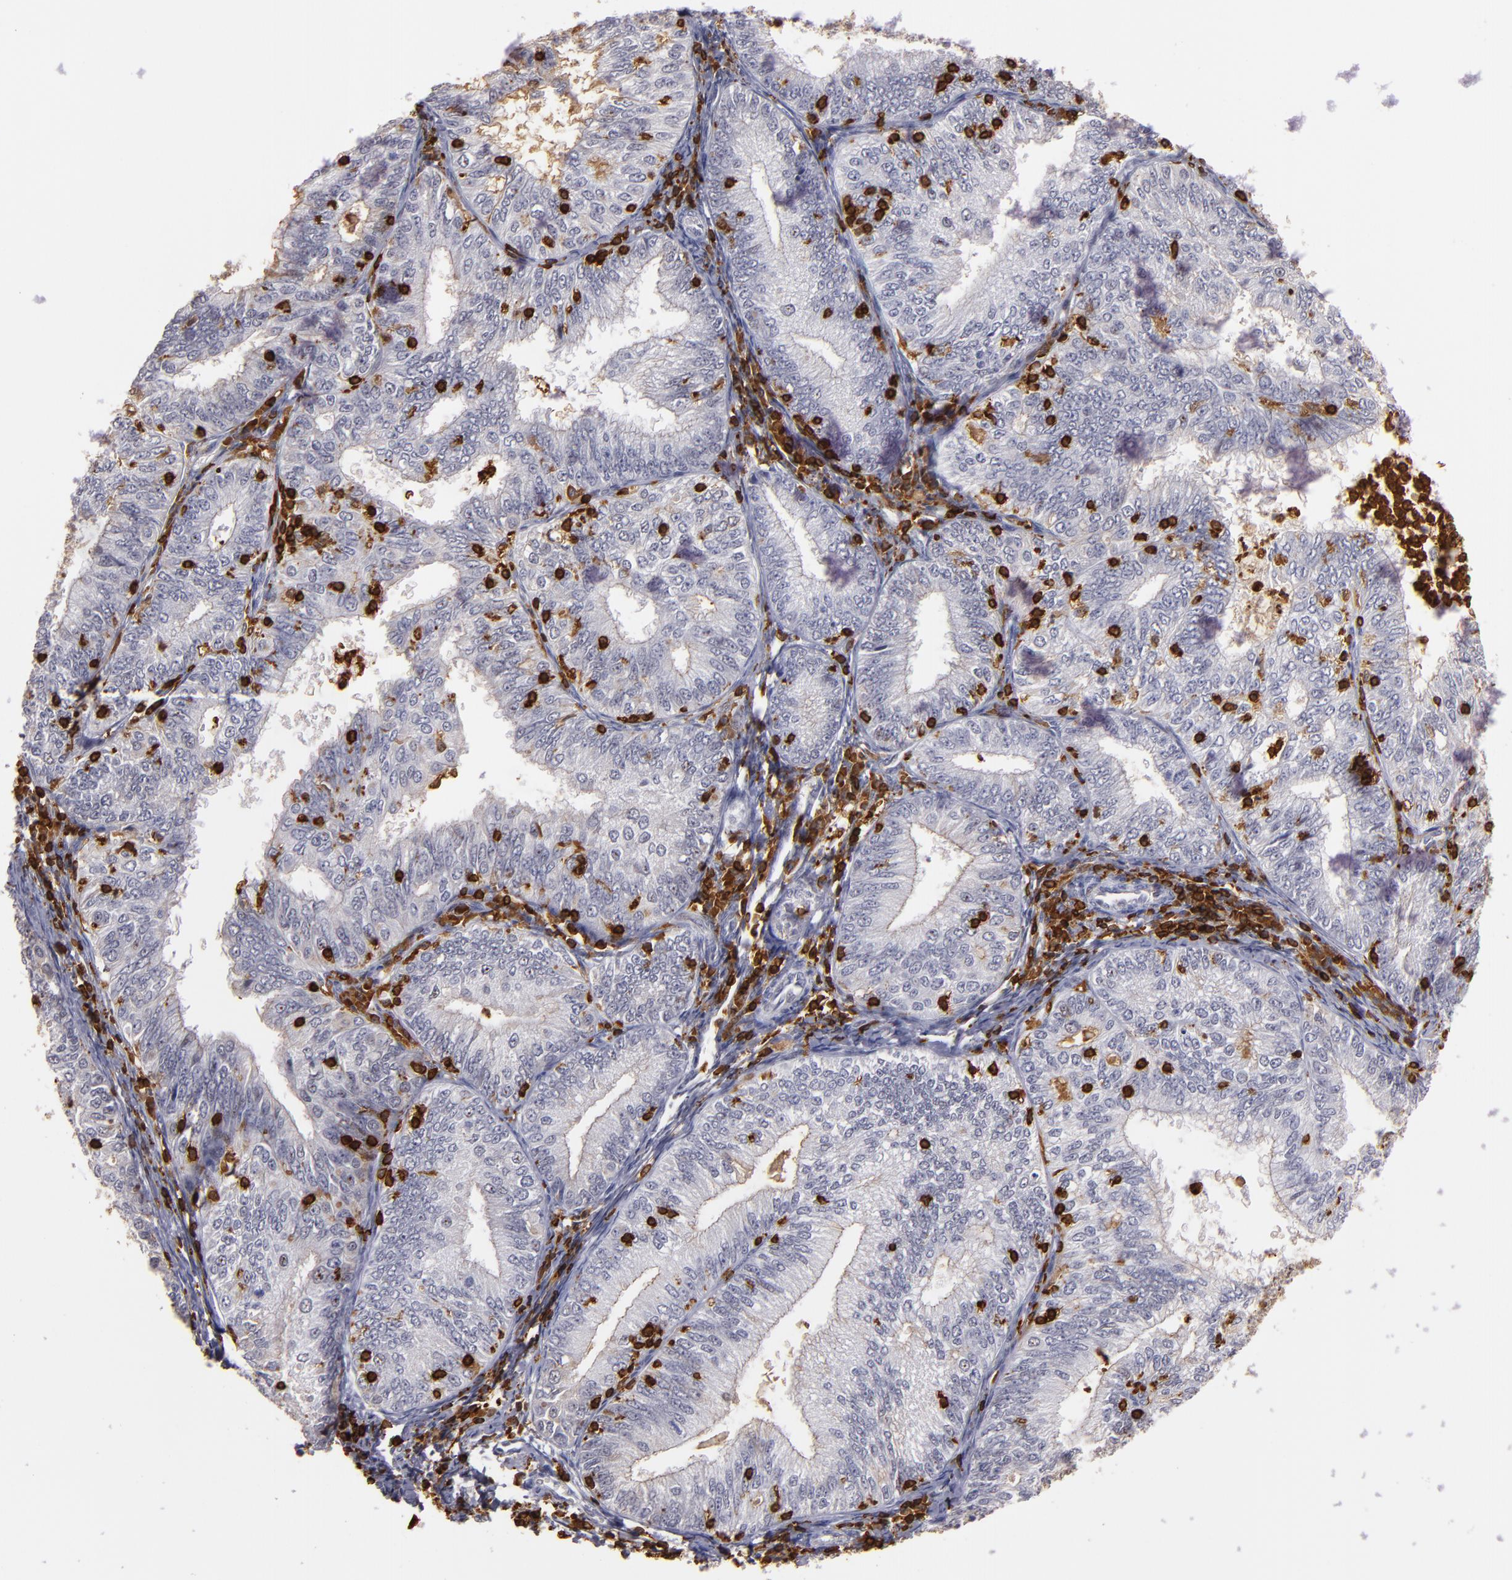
{"staining": {"intensity": "negative", "quantity": "none", "location": "none"}, "tissue": "endometrial cancer", "cell_type": "Tumor cells", "image_type": "cancer", "snomed": [{"axis": "morphology", "description": "Adenocarcinoma, NOS"}, {"axis": "topography", "description": "Endometrium"}], "caption": "DAB (3,3'-diaminobenzidine) immunohistochemical staining of human endometrial cancer exhibits no significant positivity in tumor cells. Brightfield microscopy of immunohistochemistry stained with DAB (3,3'-diaminobenzidine) (brown) and hematoxylin (blue), captured at high magnification.", "gene": "WAS", "patient": {"sex": "female", "age": 69}}